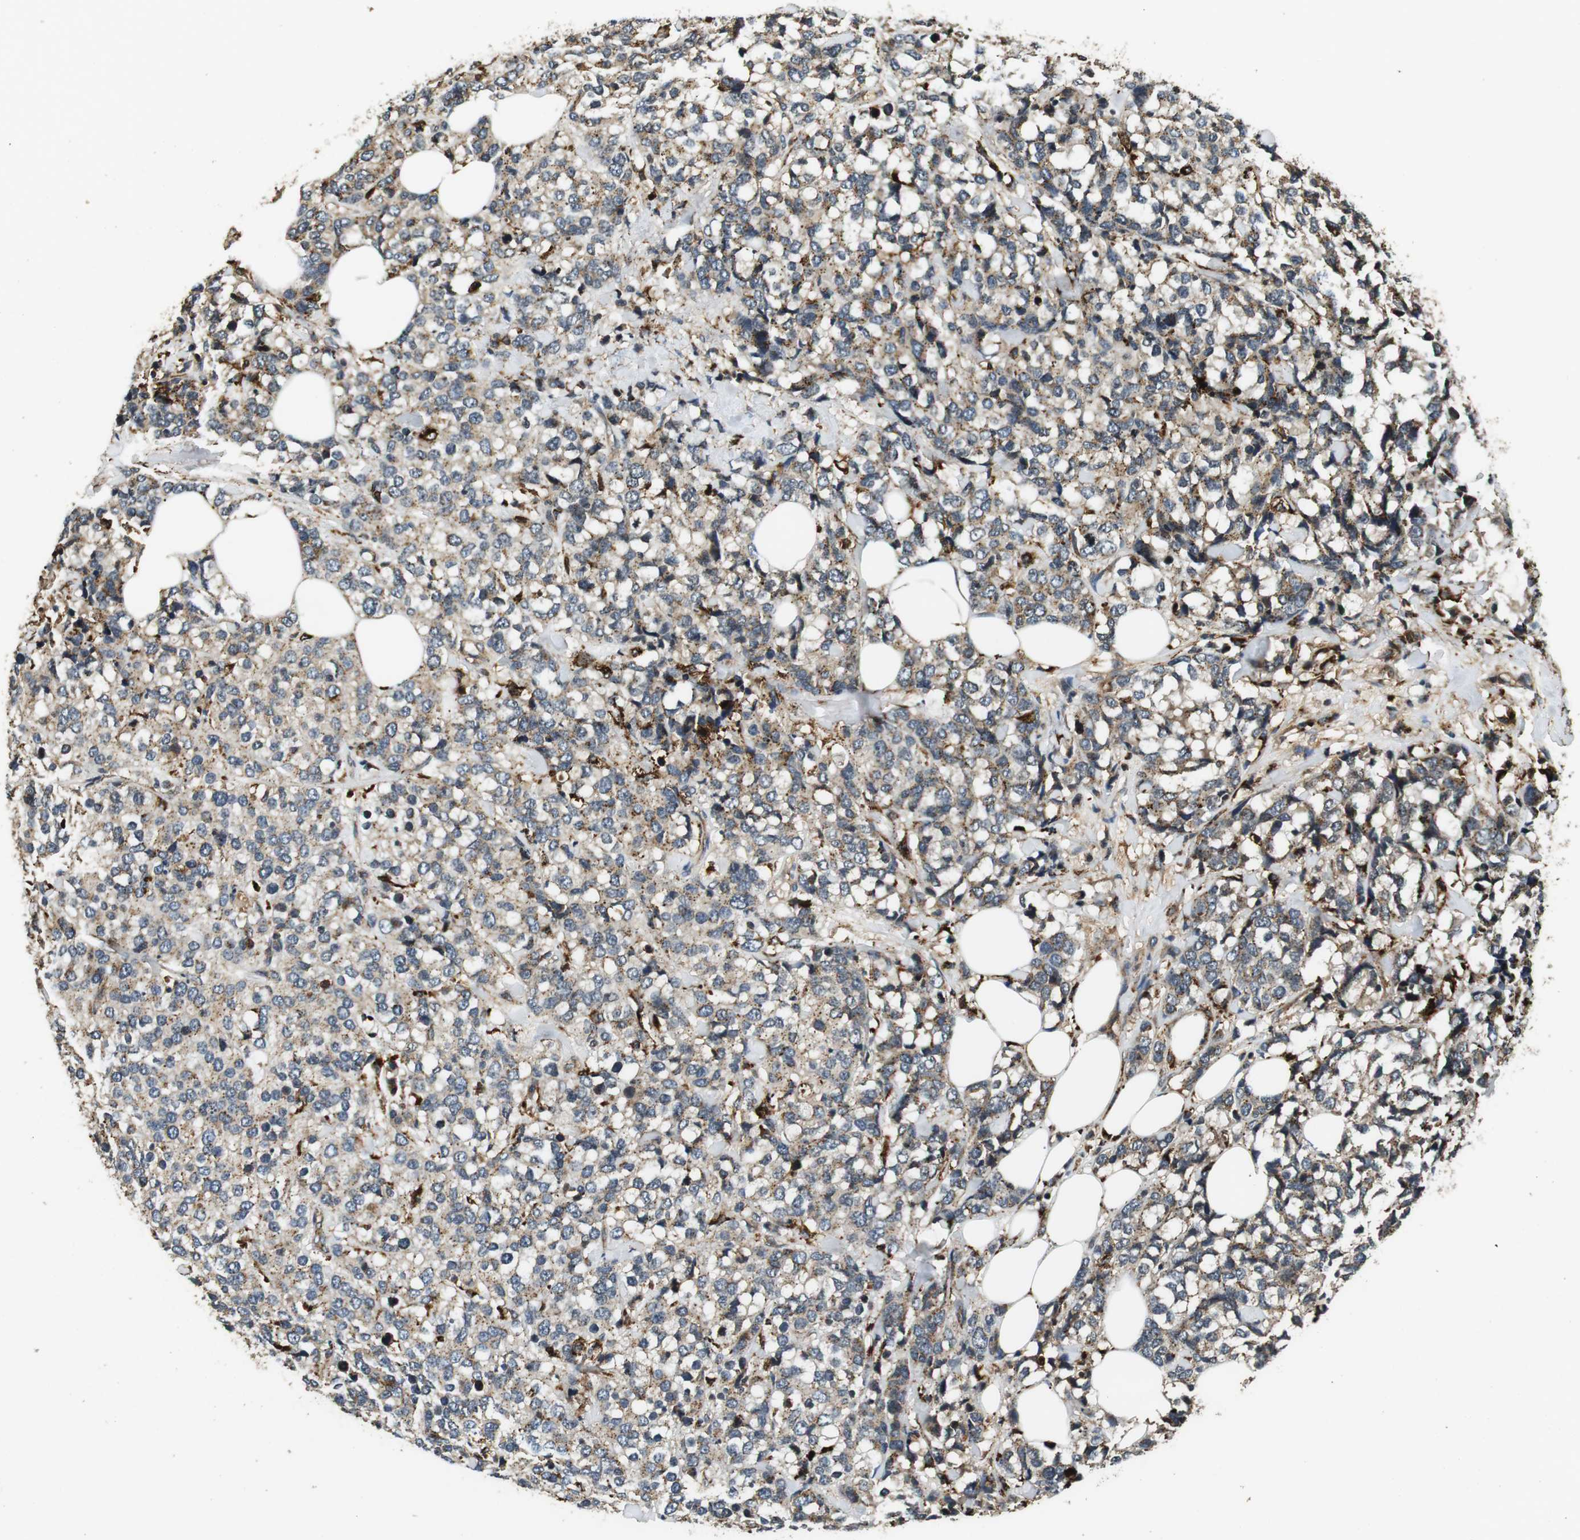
{"staining": {"intensity": "moderate", "quantity": "25%-75%", "location": "cytoplasmic/membranous"}, "tissue": "breast cancer", "cell_type": "Tumor cells", "image_type": "cancer", "snomed": [{"axis": "morphology", "description": "Lobular carcinoma"}, {"axis": "topography", "description": "Breast"}], "caption": "A micrograph of breast lobular carcinoma stained for a protein displays moderate cytoplasmic/membranous brown staining in tumor cells.", "gene": "TXNRD1", "patient": {"sex": "female", "age": 59}}